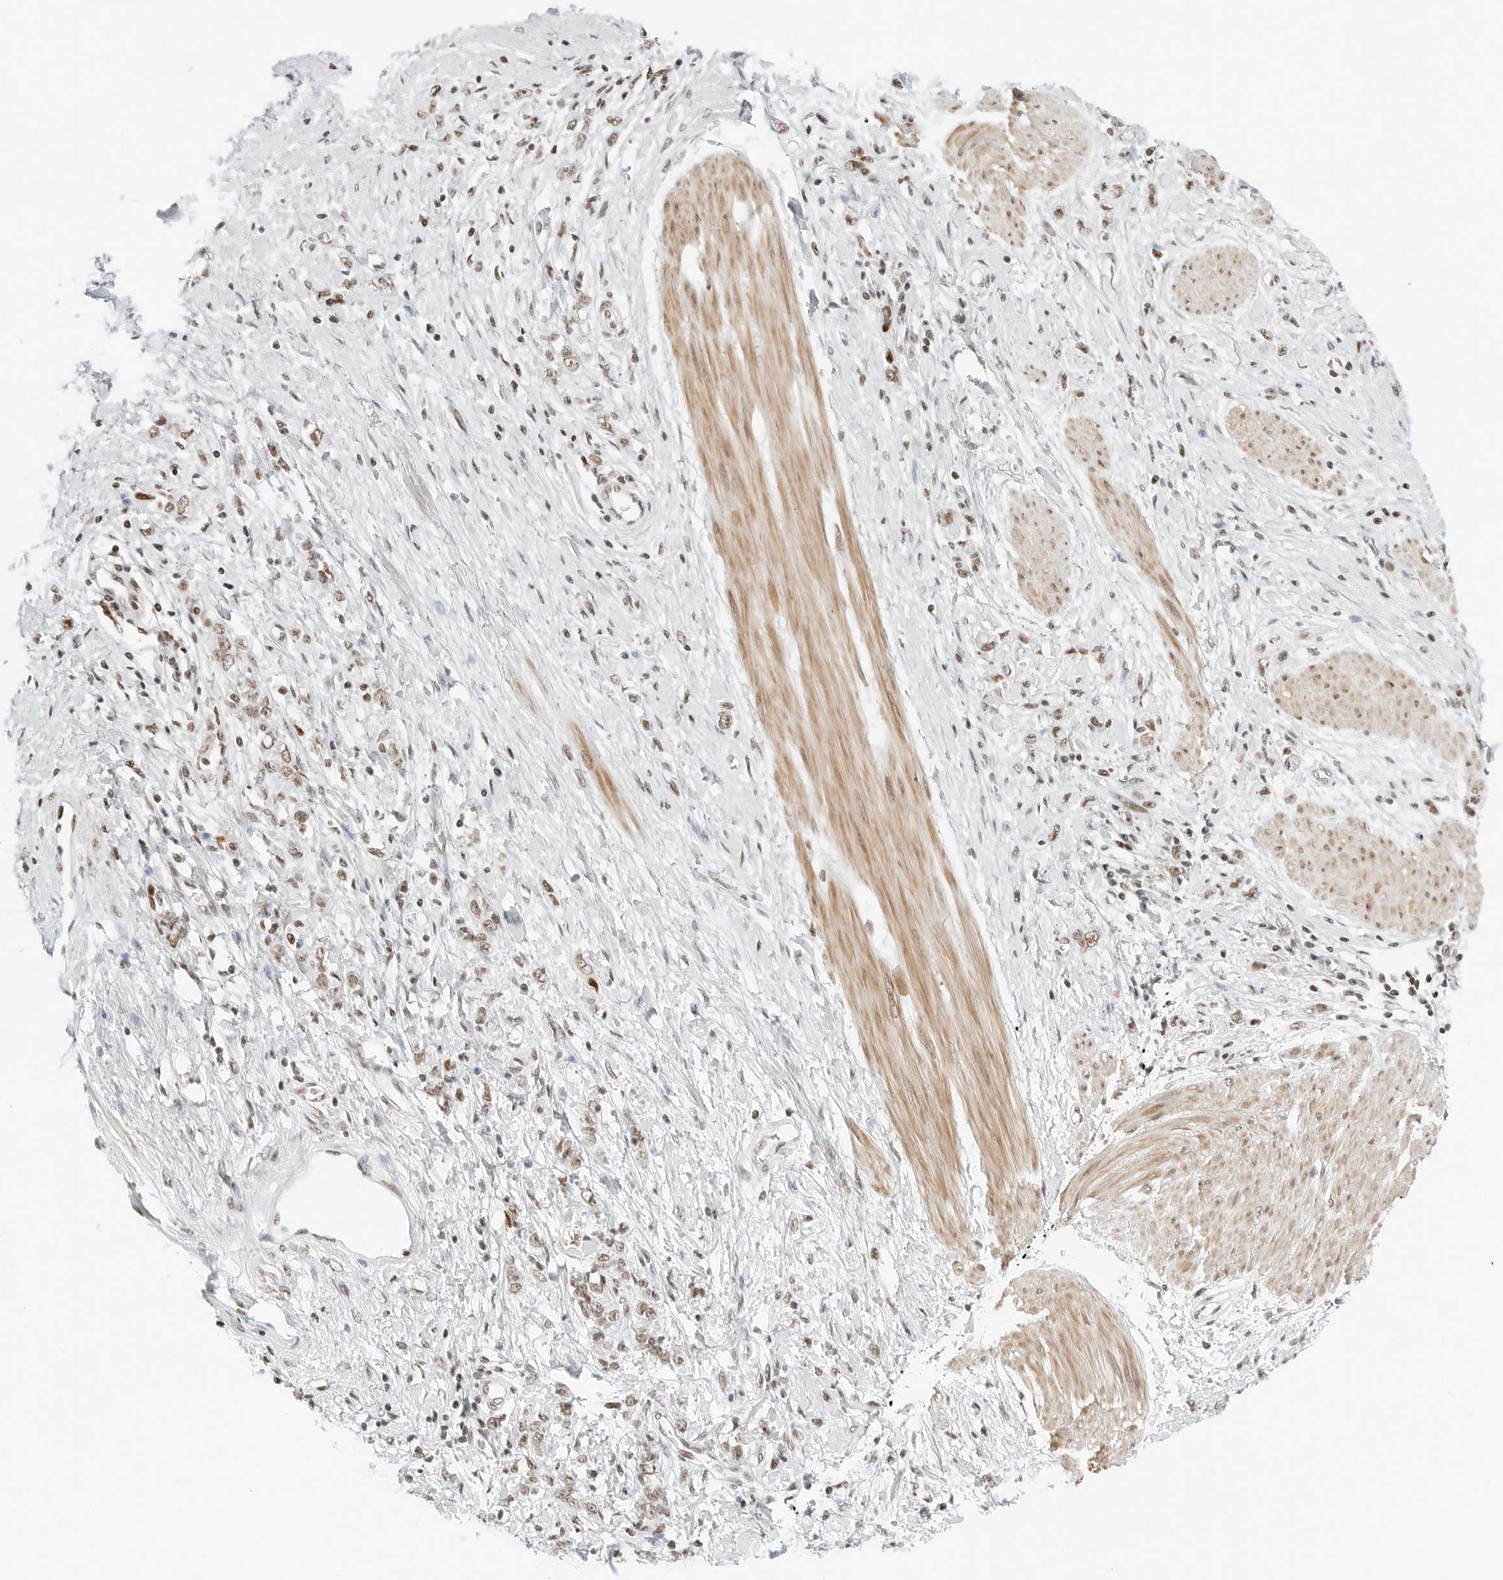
{"staining": {"intensity": "weak", "quantity": ">75%", "location": "nuclear"}, "tissue": "stomach cancer", "cell_type": "Tumor cells", "image_type": "cancer", "snomed": [{"axis": "morphology", "description": "Adenocarcinoma, NOS"}, {"axis": "topography", "description": "Stomach"}], "caption": "Immunohistochemistry histopathology image of stomach cancer stained for a protein (brown), which displays low levels of weak nuclear positivity in approximately >75% of tumor cells.", "gene": "CRTC2", "patient": {"sex": "female", "age": 76}}